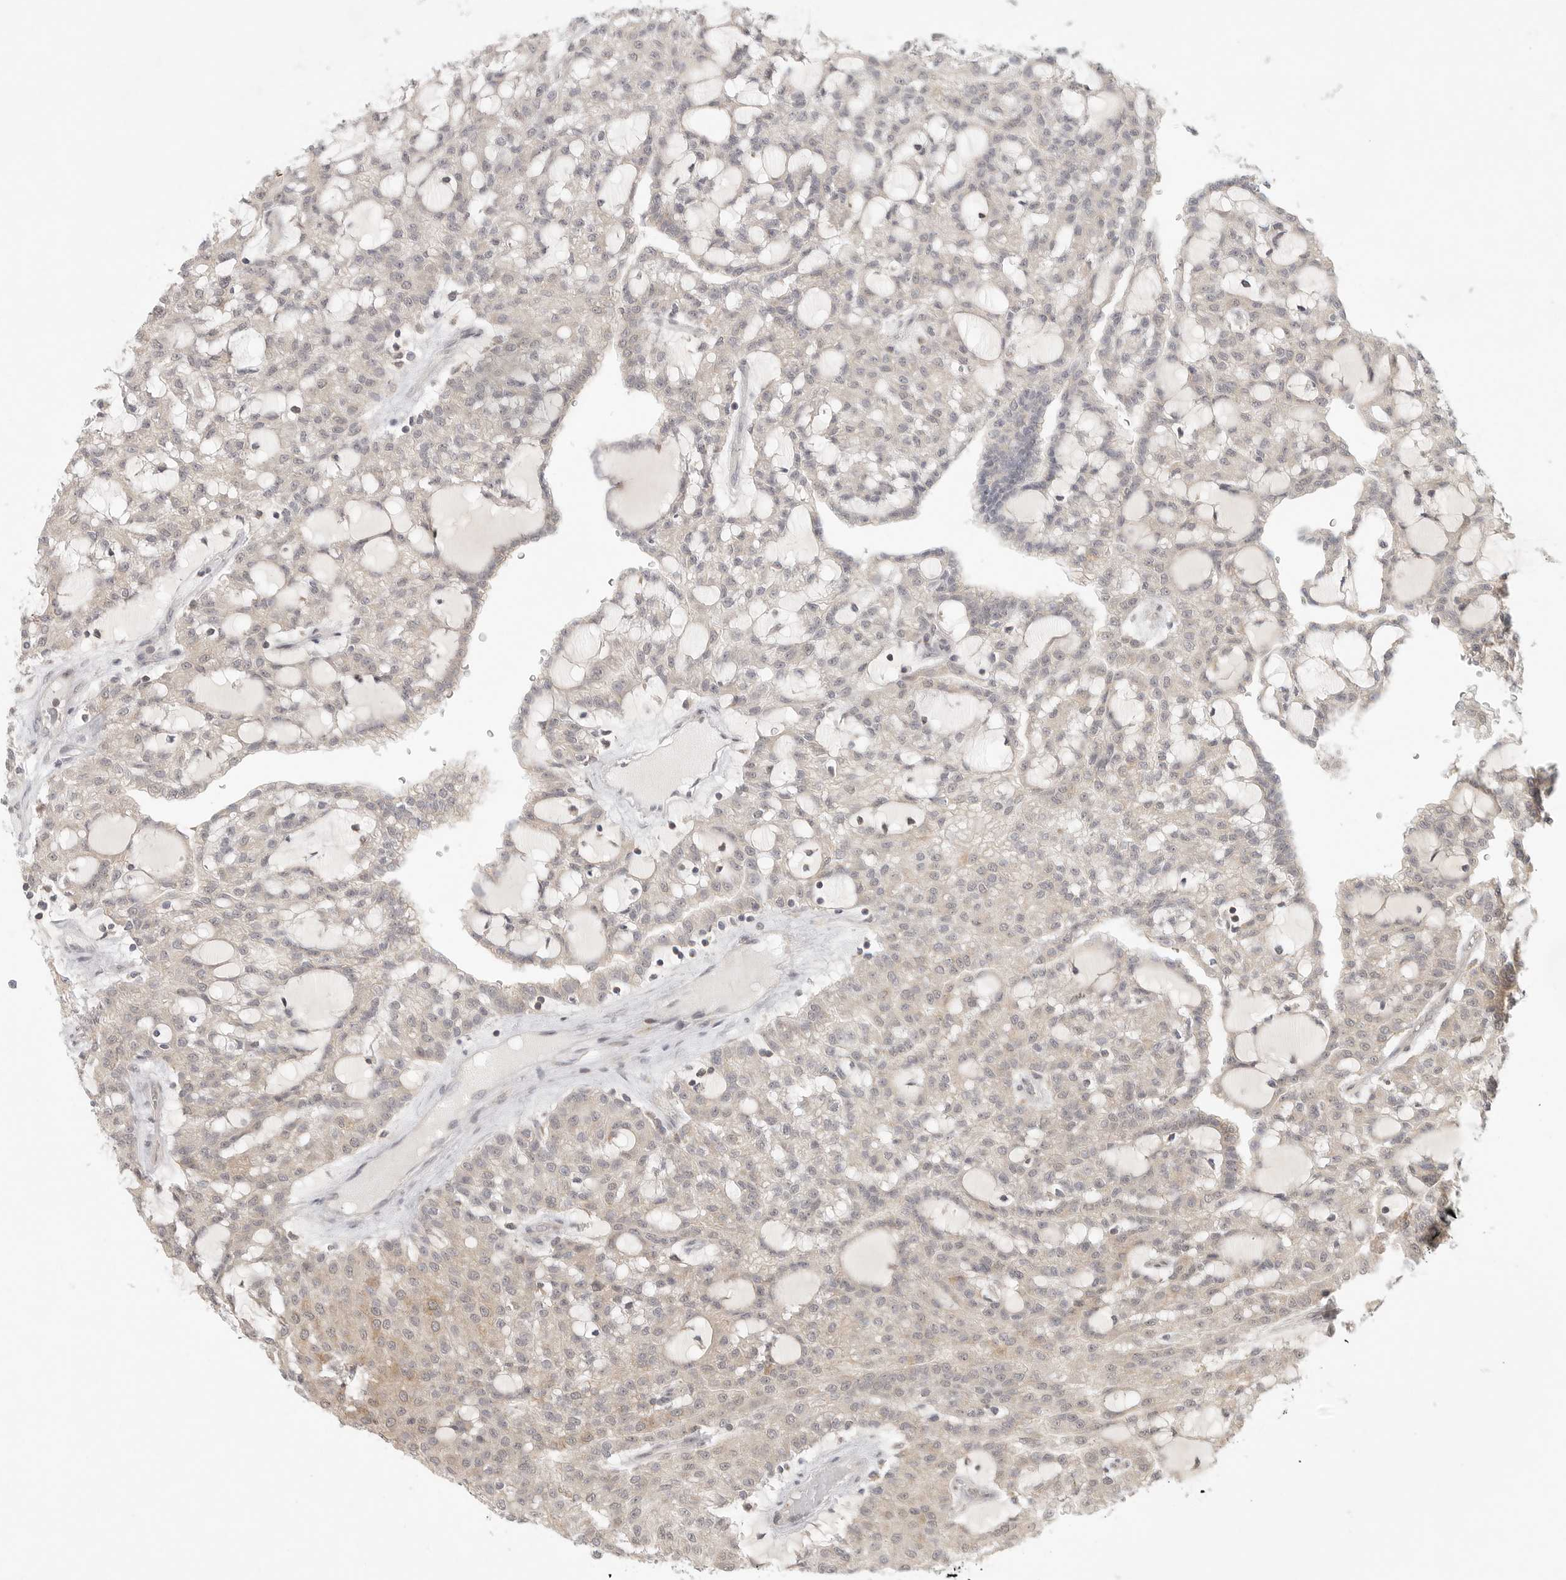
{"staining": {"intensity": "negative", "quantity": "none", "location": "none"}, "tissue": "renal cancer", "cell_type": "Tumor cells", "image_type": "cancer", "snomed": [{"axis": "morphology", "description": "Adenocarcinoma, NOS"}, {"axis": "topography", "description": "Kidney"}], "caption": "Human renal adenocarcinoma stained for a protein using IHC demonstrates no expression in tumor cells.", "gene": "HDAC6", "patient": {"sex": "male", "age": 63}}